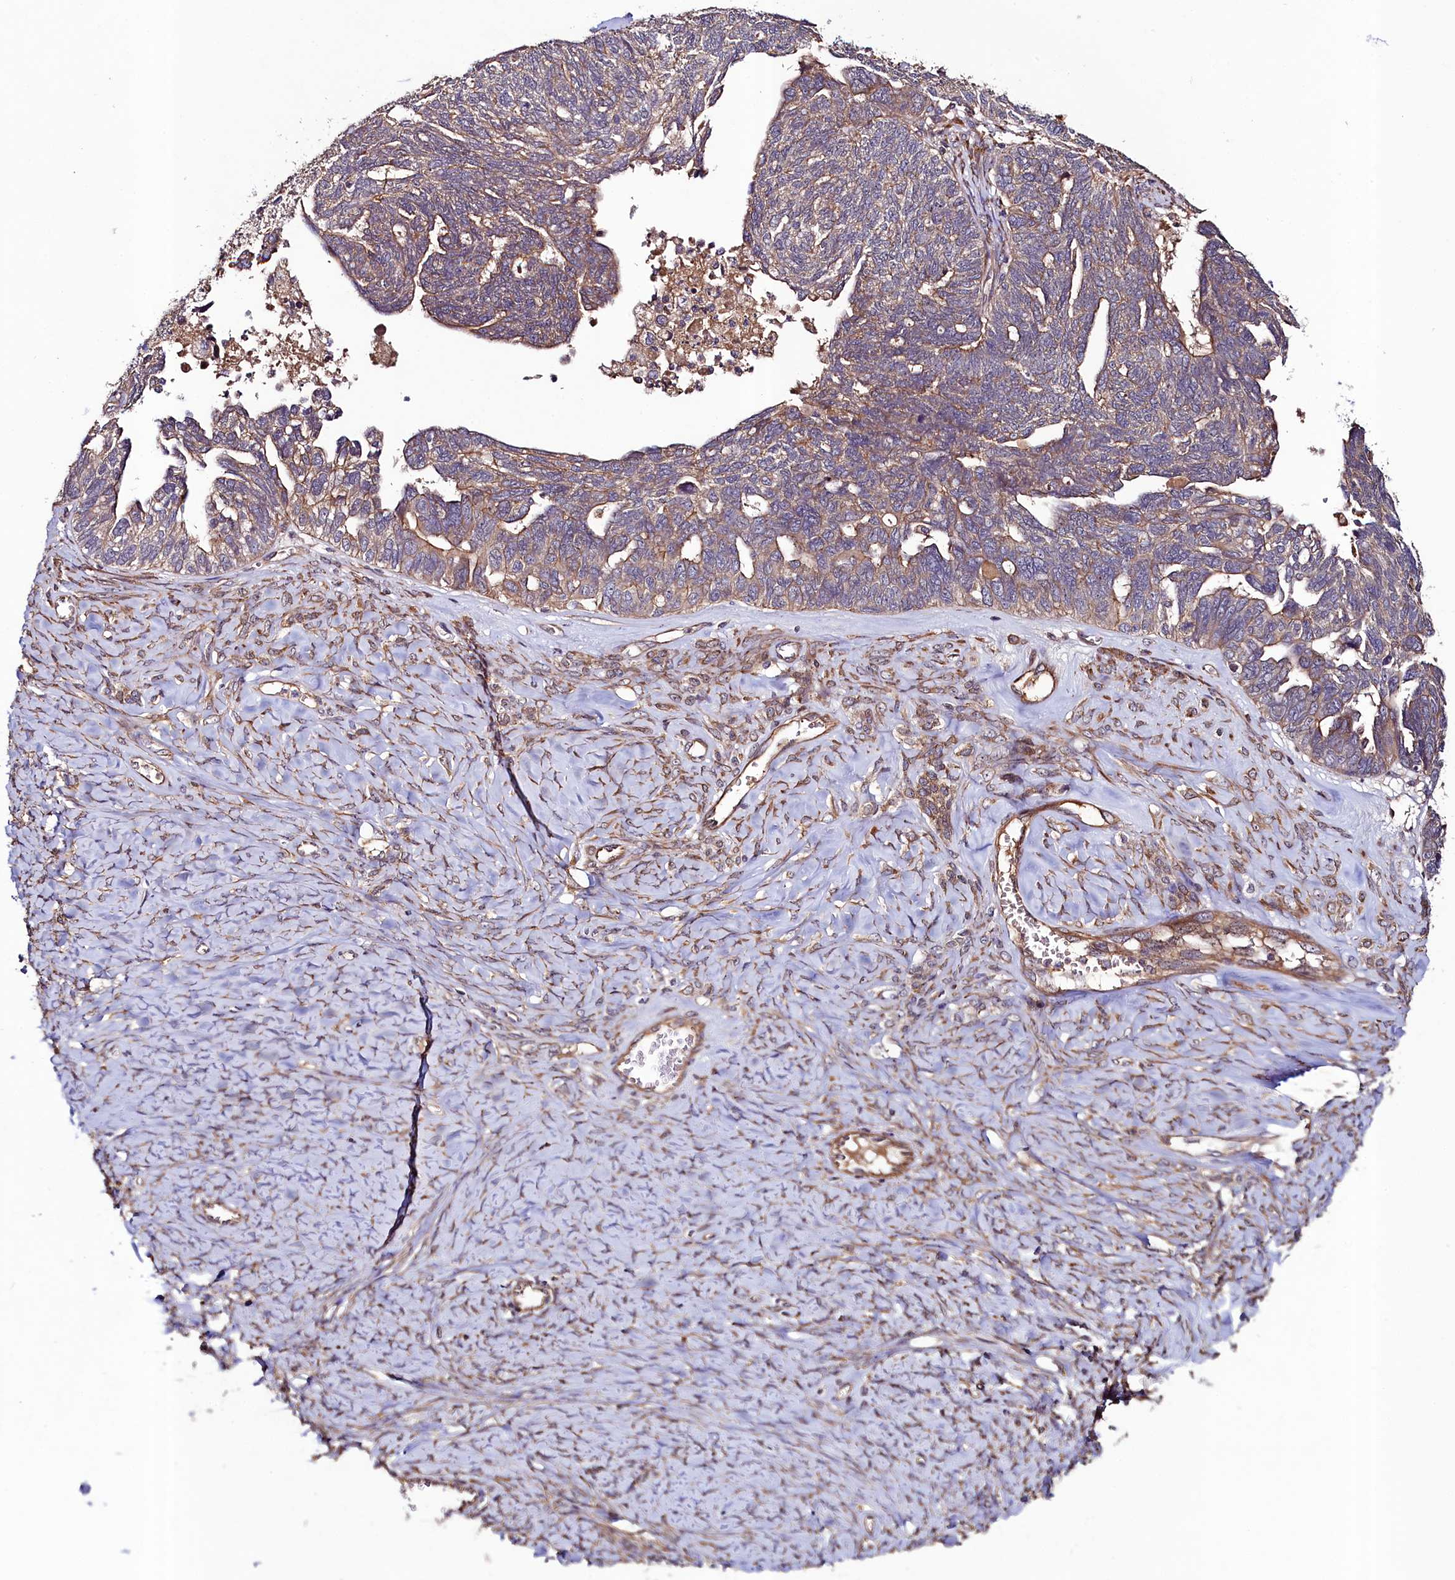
{"staining": {"intensity": "weak", "quantity": "25%-75%", "location": "cytoplasmic/membranous"}, "tissue": "ovarian cancer", "cell_type": "Tumor cells", "image_type": "cancer", "snomed": [{"axis": "morphology", "description": "Cystadenocarcinoma, serous, NOS"}, {"axis": "topography", "description": "Ovary"}], "caption": "Tumor cells display weak cytoplasmic/membranous positivity in about 25%-75% of cells in ovarian serous cystadenocarcinoma.", "gene": "CCDC102A", "patient": {"sex": "female", "age": 79}}